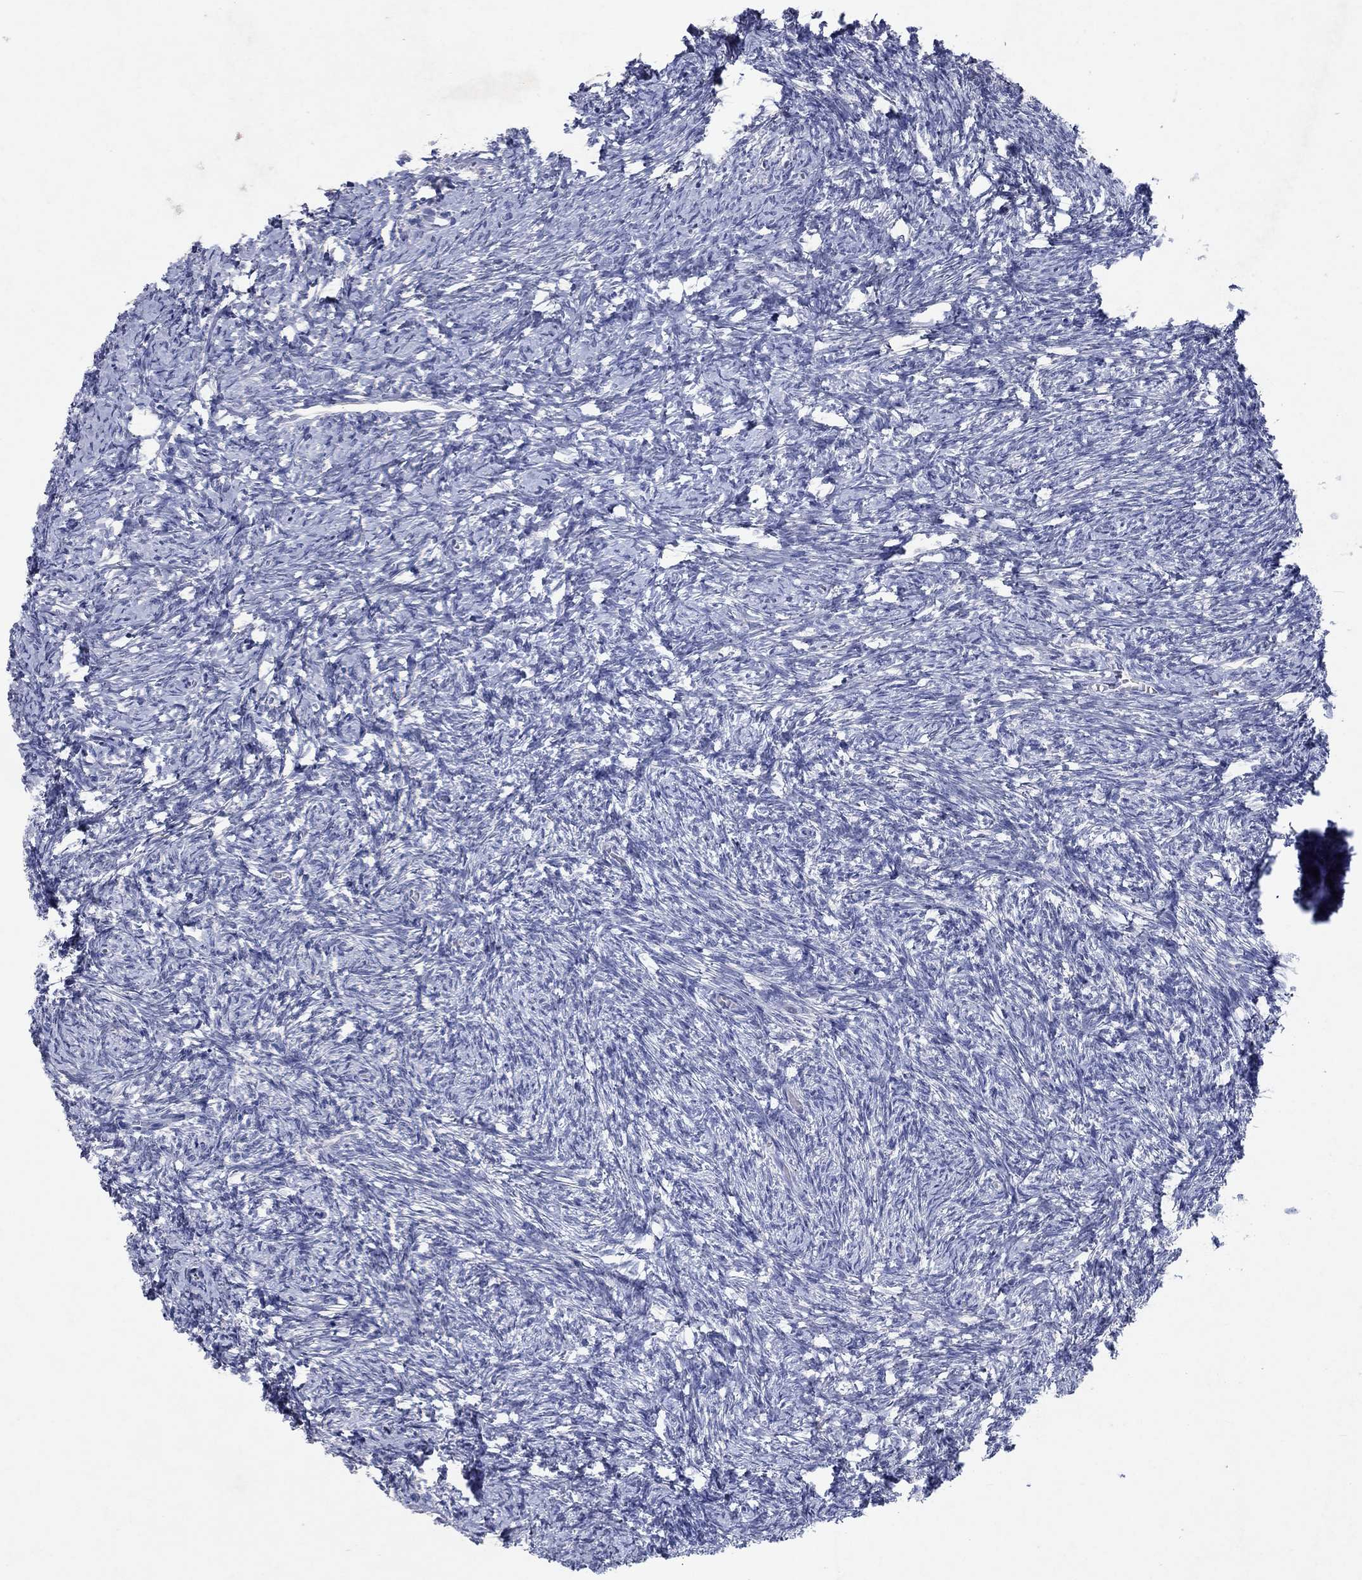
{"staining": {"intensity": "negative", "quantity": "none", "location": "none"}, "tissue": "ovary", "cell_type": "Follicle cells", "image_type": "normal", "snomed": [{"axis": "morphology", "description": "Normal tissue, NOS"}, {"axis": "topography", "description": "Ovary"}], "caption": "IHC image of benign human ovary stained for a protein (brown), which demonstrates no positivity in follicle cells.", "gene": "KRT40", "patient": {"sex": "female", "age": 39}}